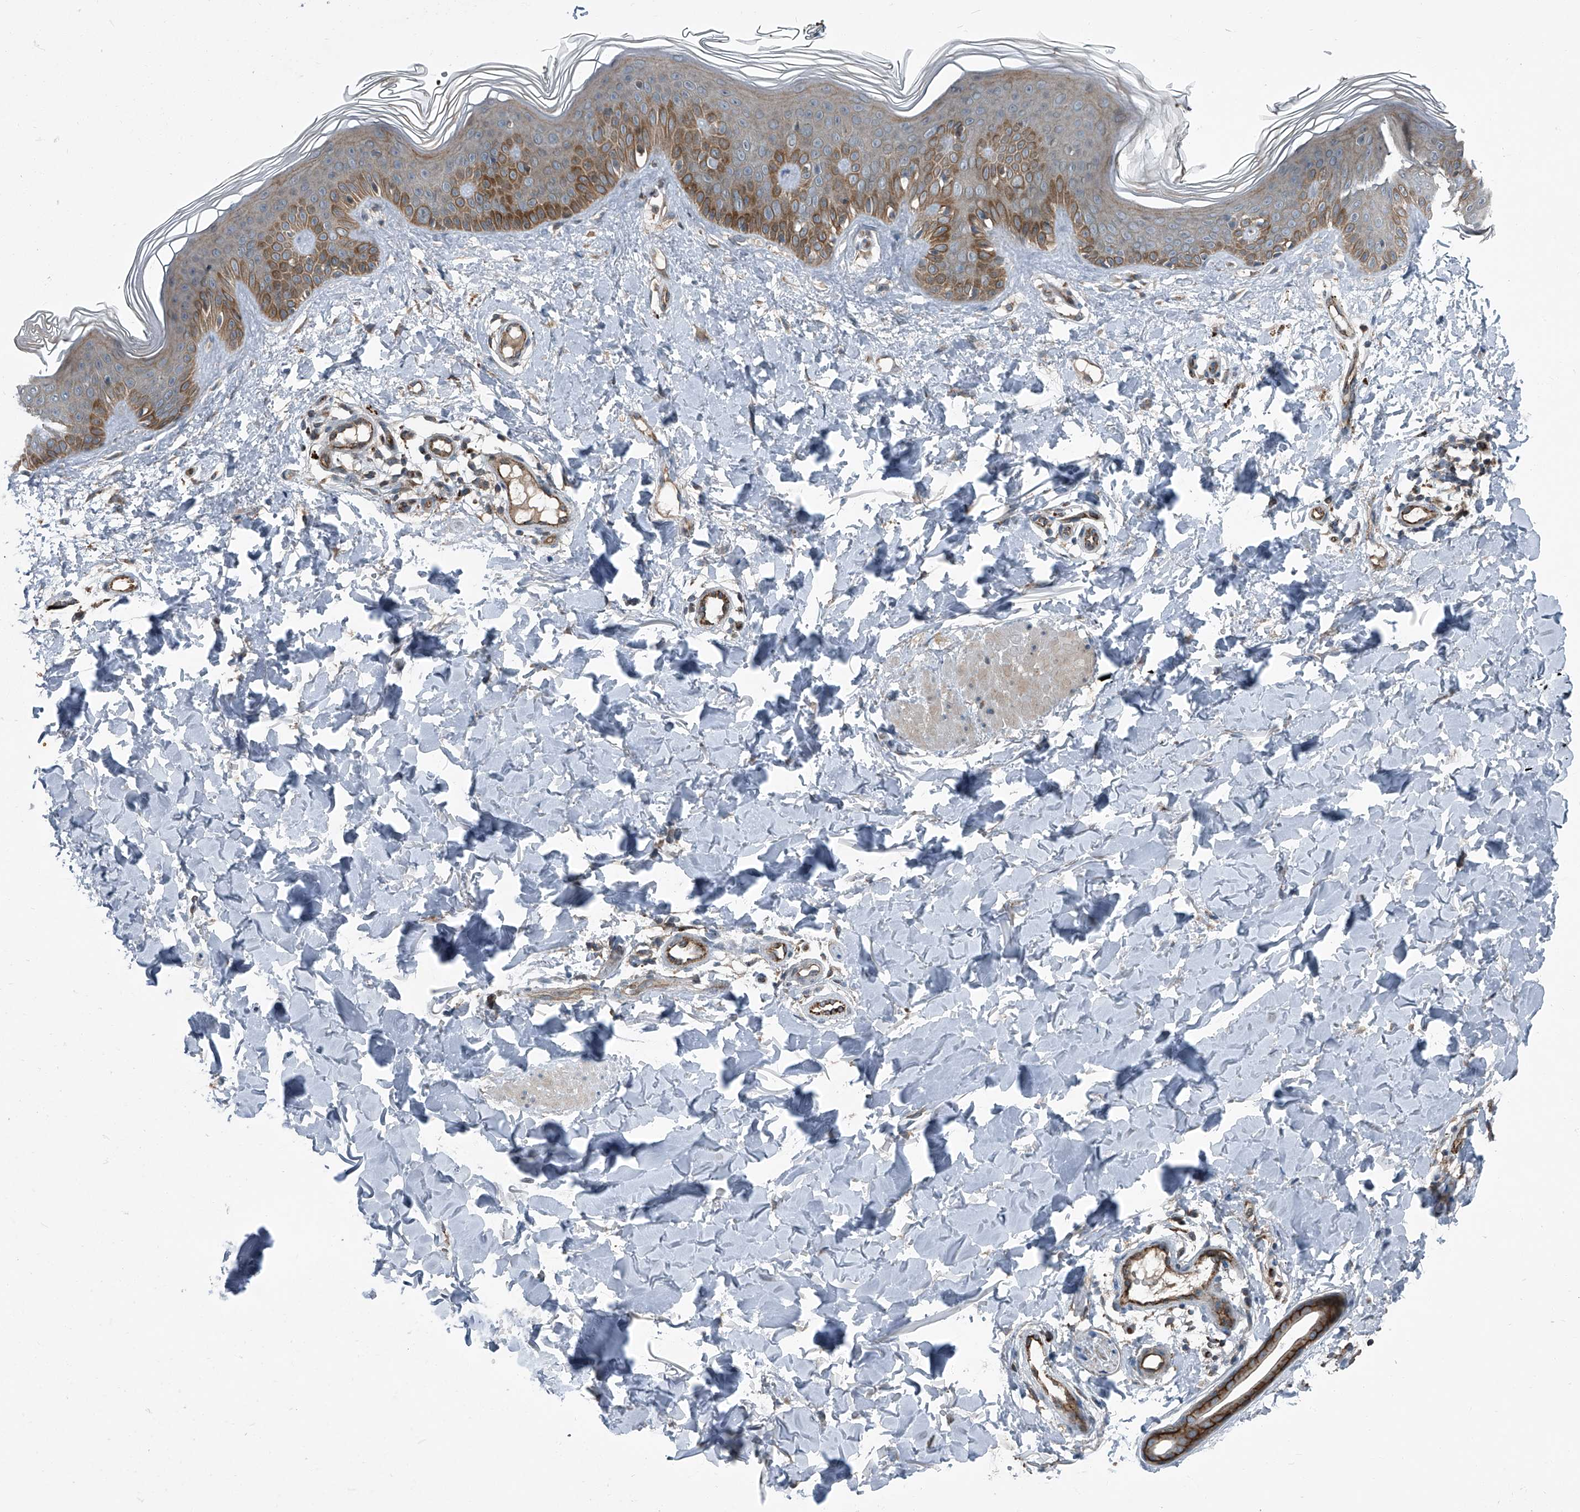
{"staining": {"intensity": "negative", "quantity": "none", "location": "none"}, "tissue": "skin", "cell_type": "Fibroblasts", "image_type": "normal", "snomed": [{"axis": "morphology", "description": "Normal tissue, NOS"}, {"axis": "topography", "description": "Skin"}], "caption": "This is an immunohistochemistry (IHC) image of benign skin. There is no positivity in fibroblasts.", "gene": "SENP2", "patient": {"sex": "male", "age": 37}}